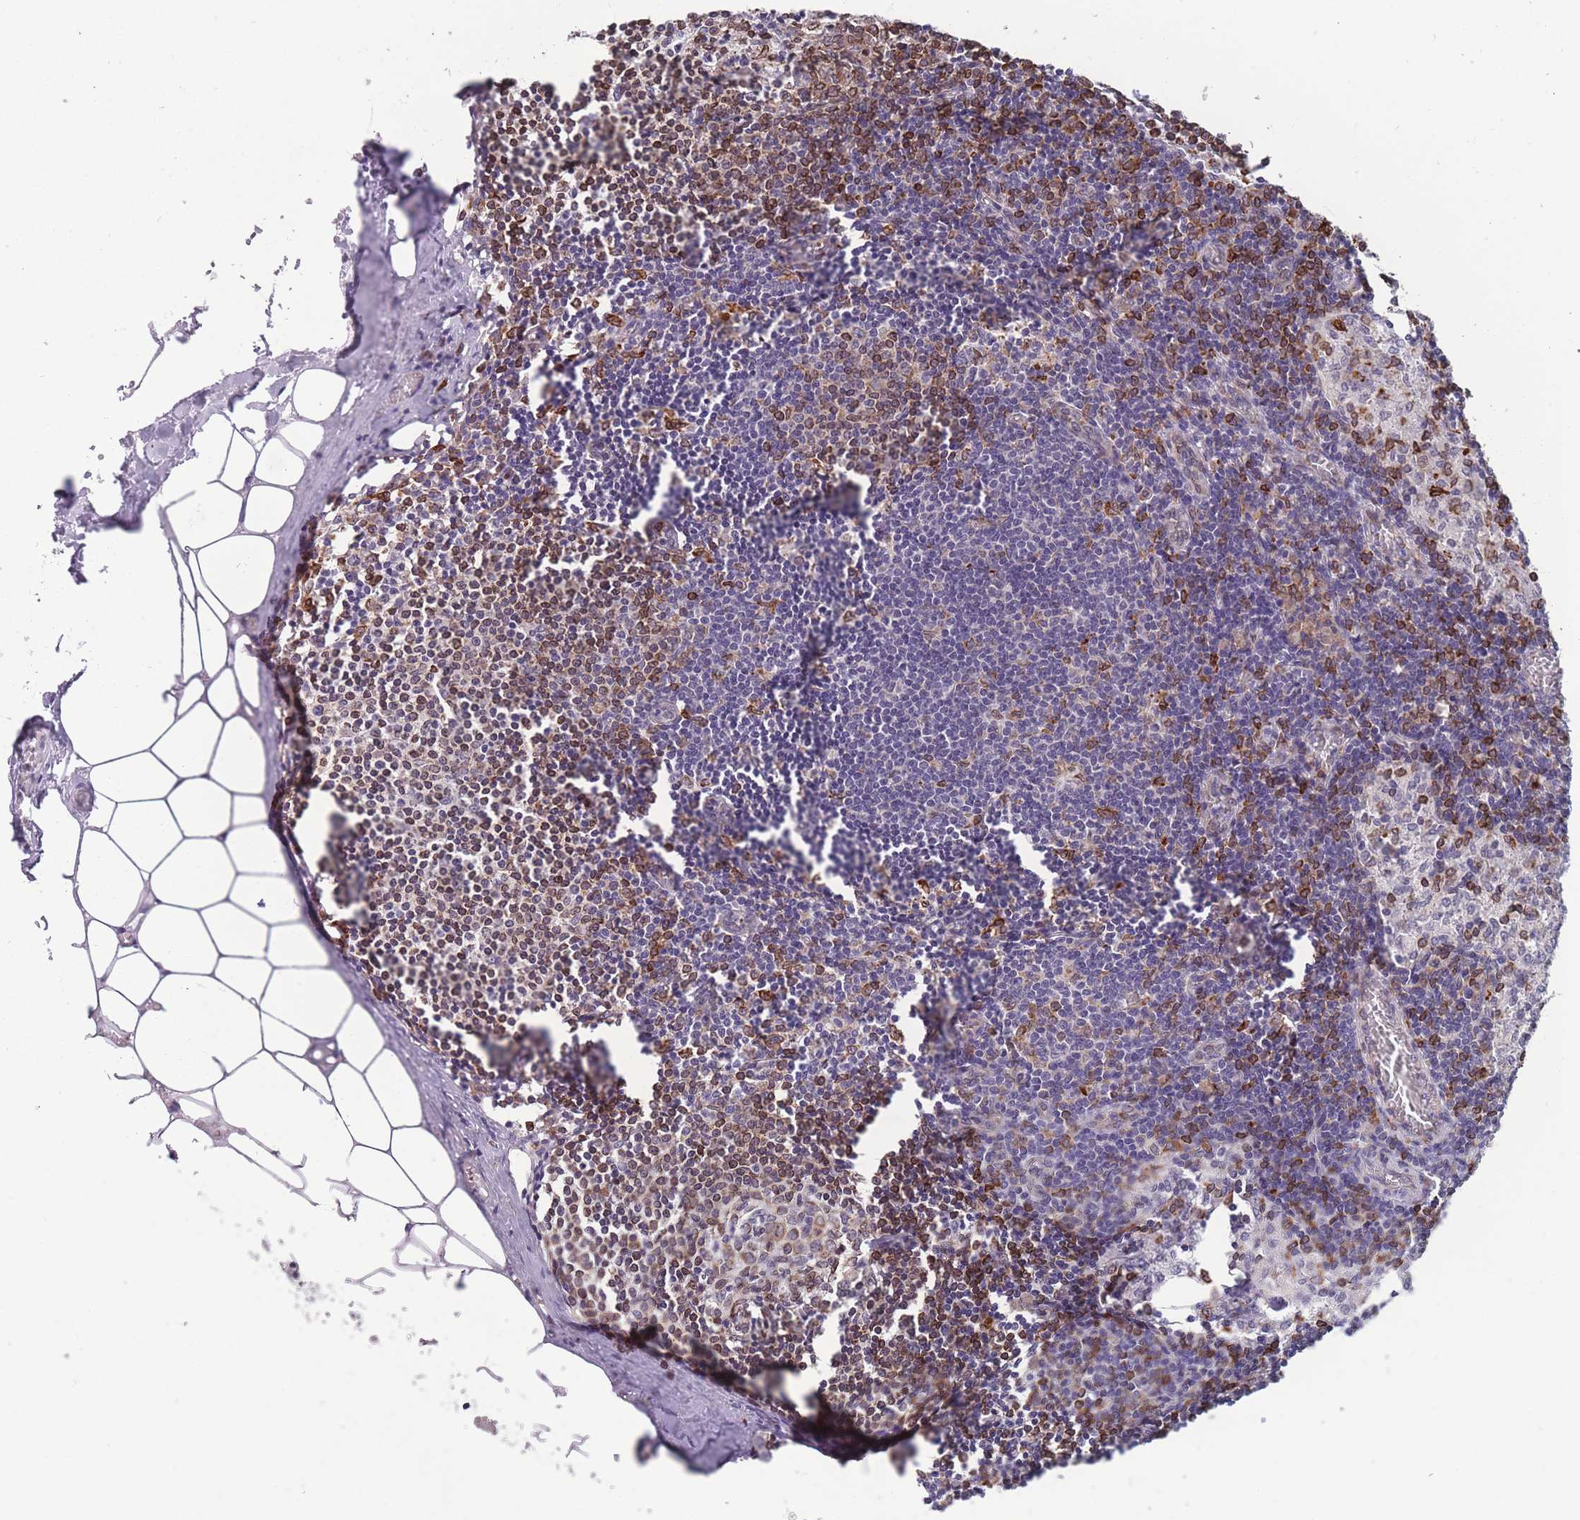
{"staining": {"intensity": "moderate", "quantity": ">75%", "location": "cytoplasmic/membranous"}, "tissue": "lymph node", "cell_type": "Germinal center cells", "image_type": "normal", "snomed": [{"axis": "morphology", "description": "Normal tissue, NOS"}, {"axis": "topography", "description": "Lymph node"}], "caption": "Immunohistochemistry (IHC) histopathology image of unremarkable lymph node: human lymph node stained using immunohistochemistry shows medium levels of moderate protein expression localized specifically in the cytoplasmic/membranous of germinal center cells, appearing as a cytoplasmic/membranous brown color.", "gene": "TMEM121", "patient": {"sex": "female", "age": 42}}